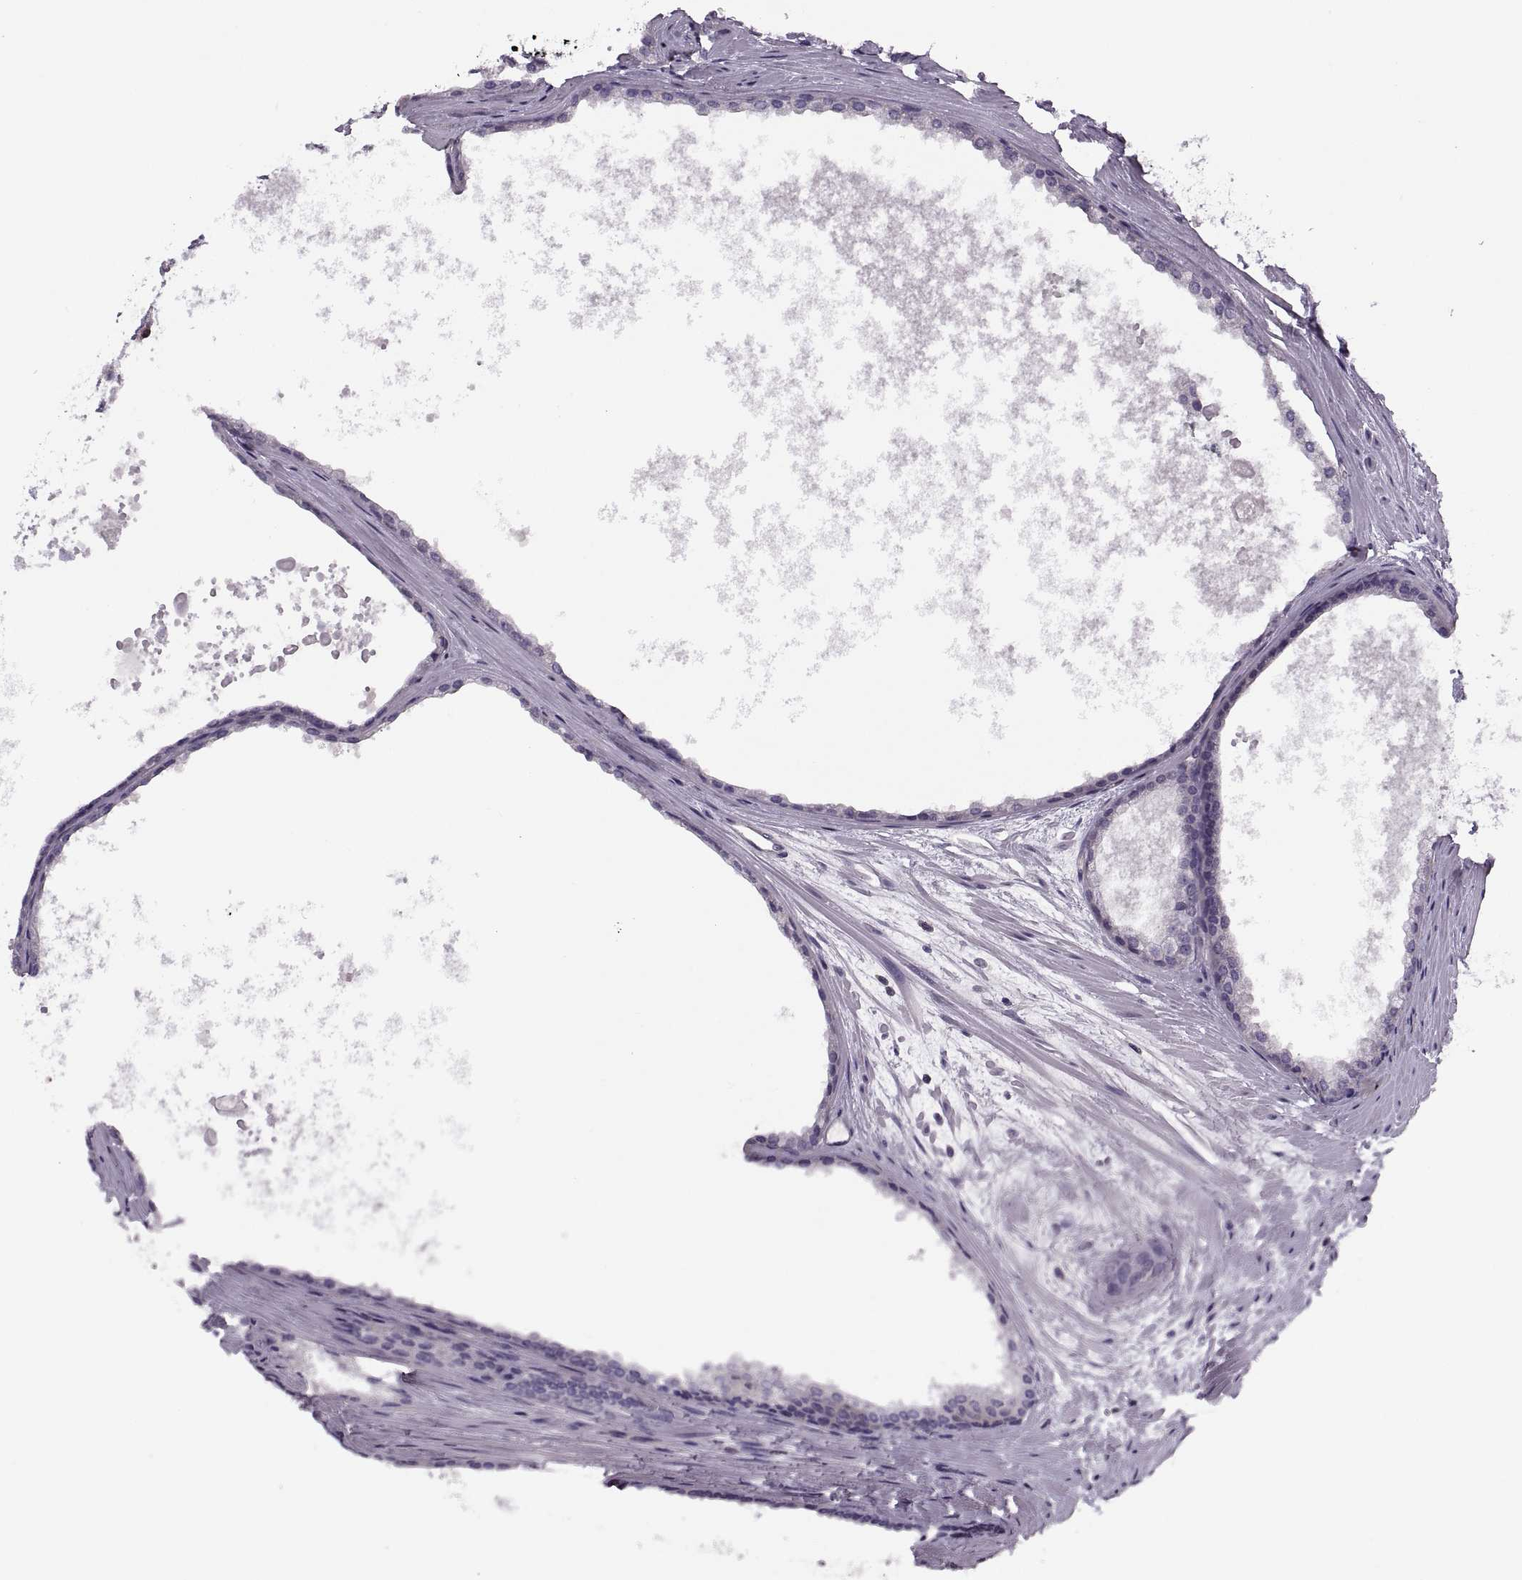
{"staining": {"intensity": "negative", "quantity": "none", "location": "none"}, "tissue": "prostate cancer", "cell_type": "Tumor cells", "image_type": "cancer", "snomed": [{"axis": "morphology", "description": "Adenocarcinoma, Low grade"}, {"axis": "topography", "description": "Prostate"}], "caption": "The photomicrograph demonstrates no staining of tumor cells in prostate cancer (adenocarcinoma (low-grade)).", "gene": "SLC2A3", "patient": {"sex": "male", "age": 56}}